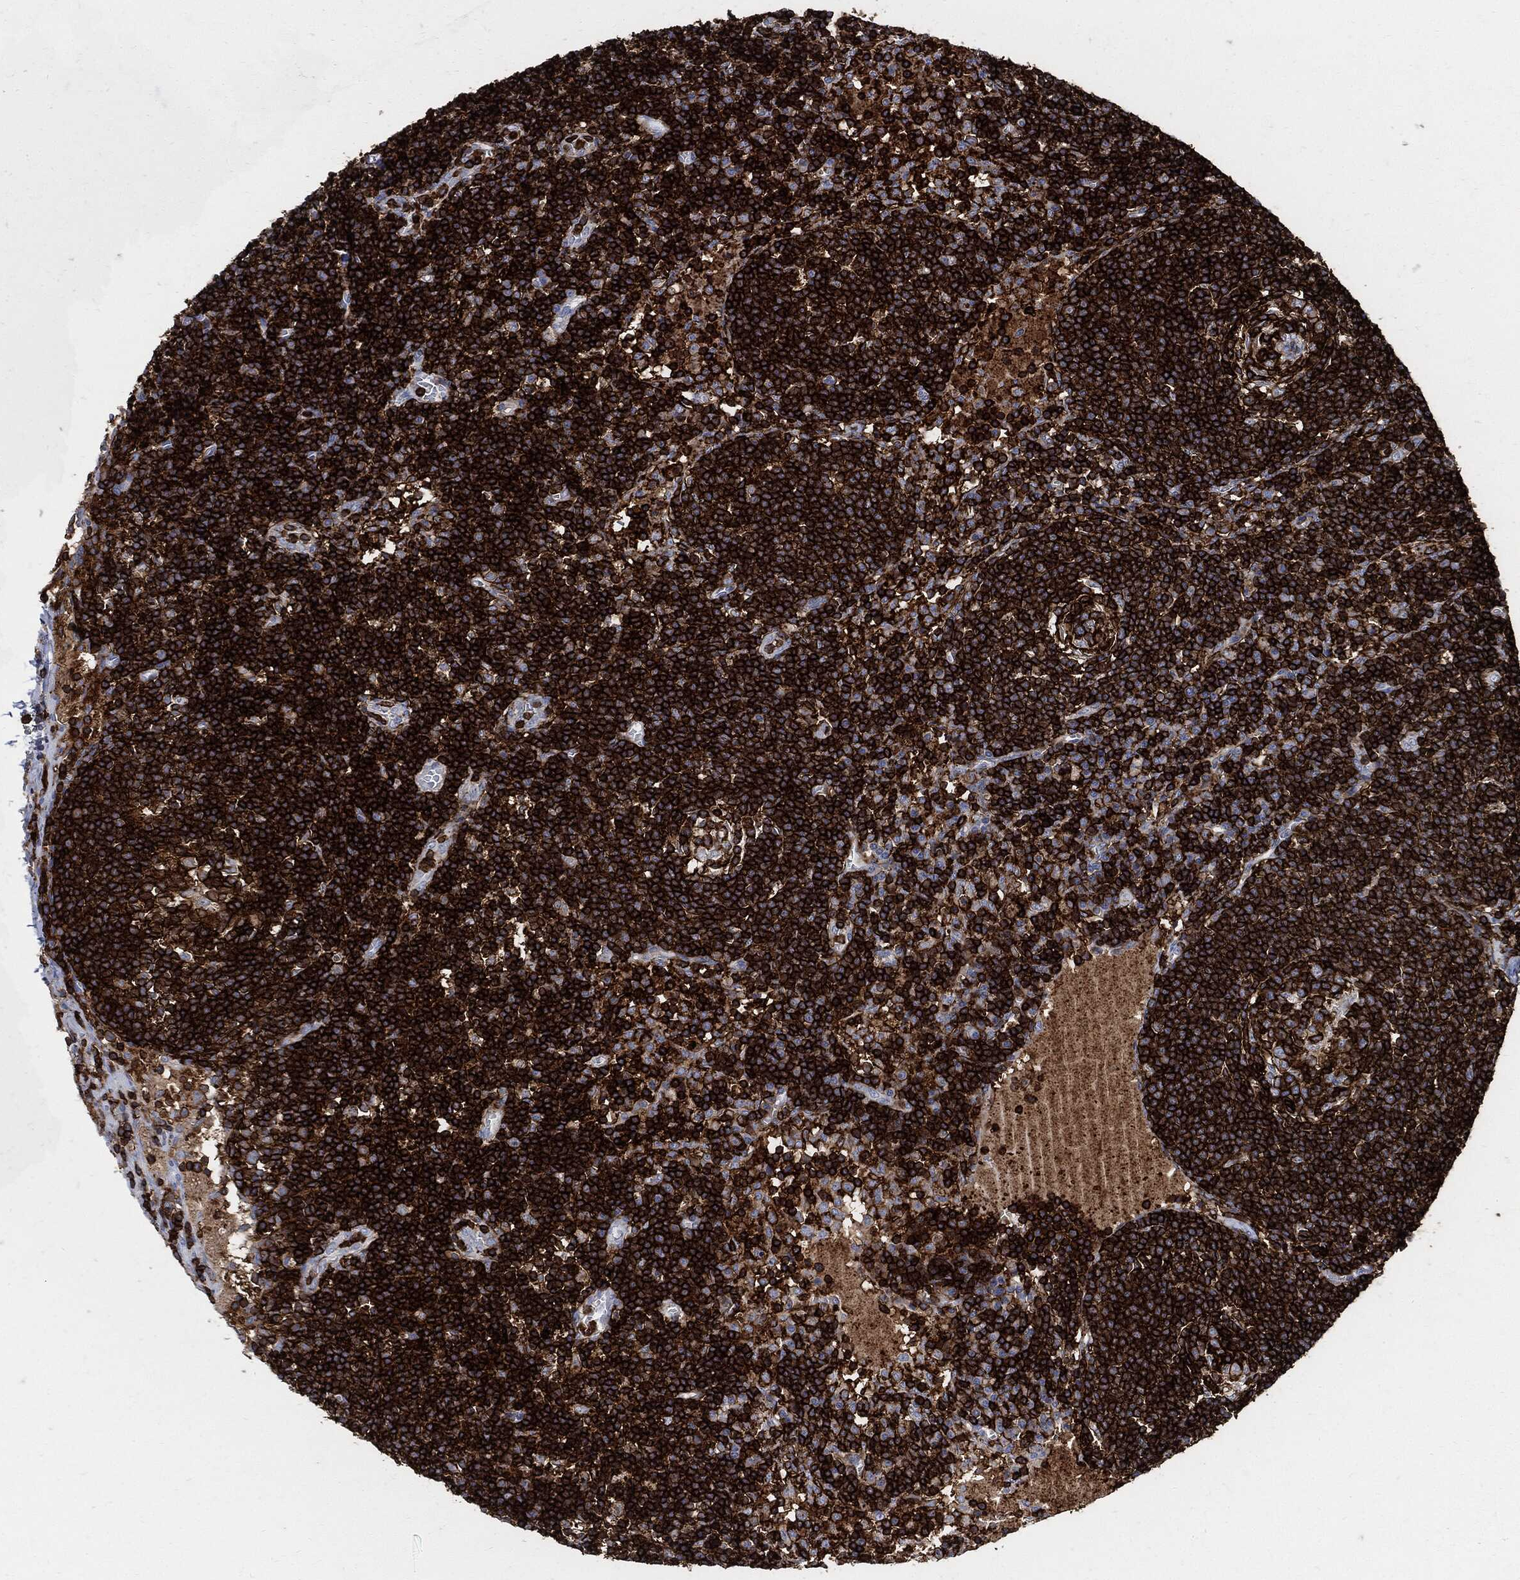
{"staining": {"intensity": "strong", "quantity": ">75%", "location": "cytoplasmic/membranous"}, "tissue": "lymph node", "cell_type": "Germinal center cells", "image_type": "normal", "snomed": [{"axis": "morphology", "description": "Normal tissue, NOS"}, {"axis": "morphology", "description": "Adenocarcinoma, NOS"}, {"axis": "topography", "description": "Lymph node"}, {"axis": "topography", "description": "Pancreas"}], "caption": "Germinal center cells reveal high levels of strong cytoplasmic/membranous expression in about >75% of cells in benign lymph node.", "gene": "PTPRC", "patient": {"sex": "female", "age": 58}}